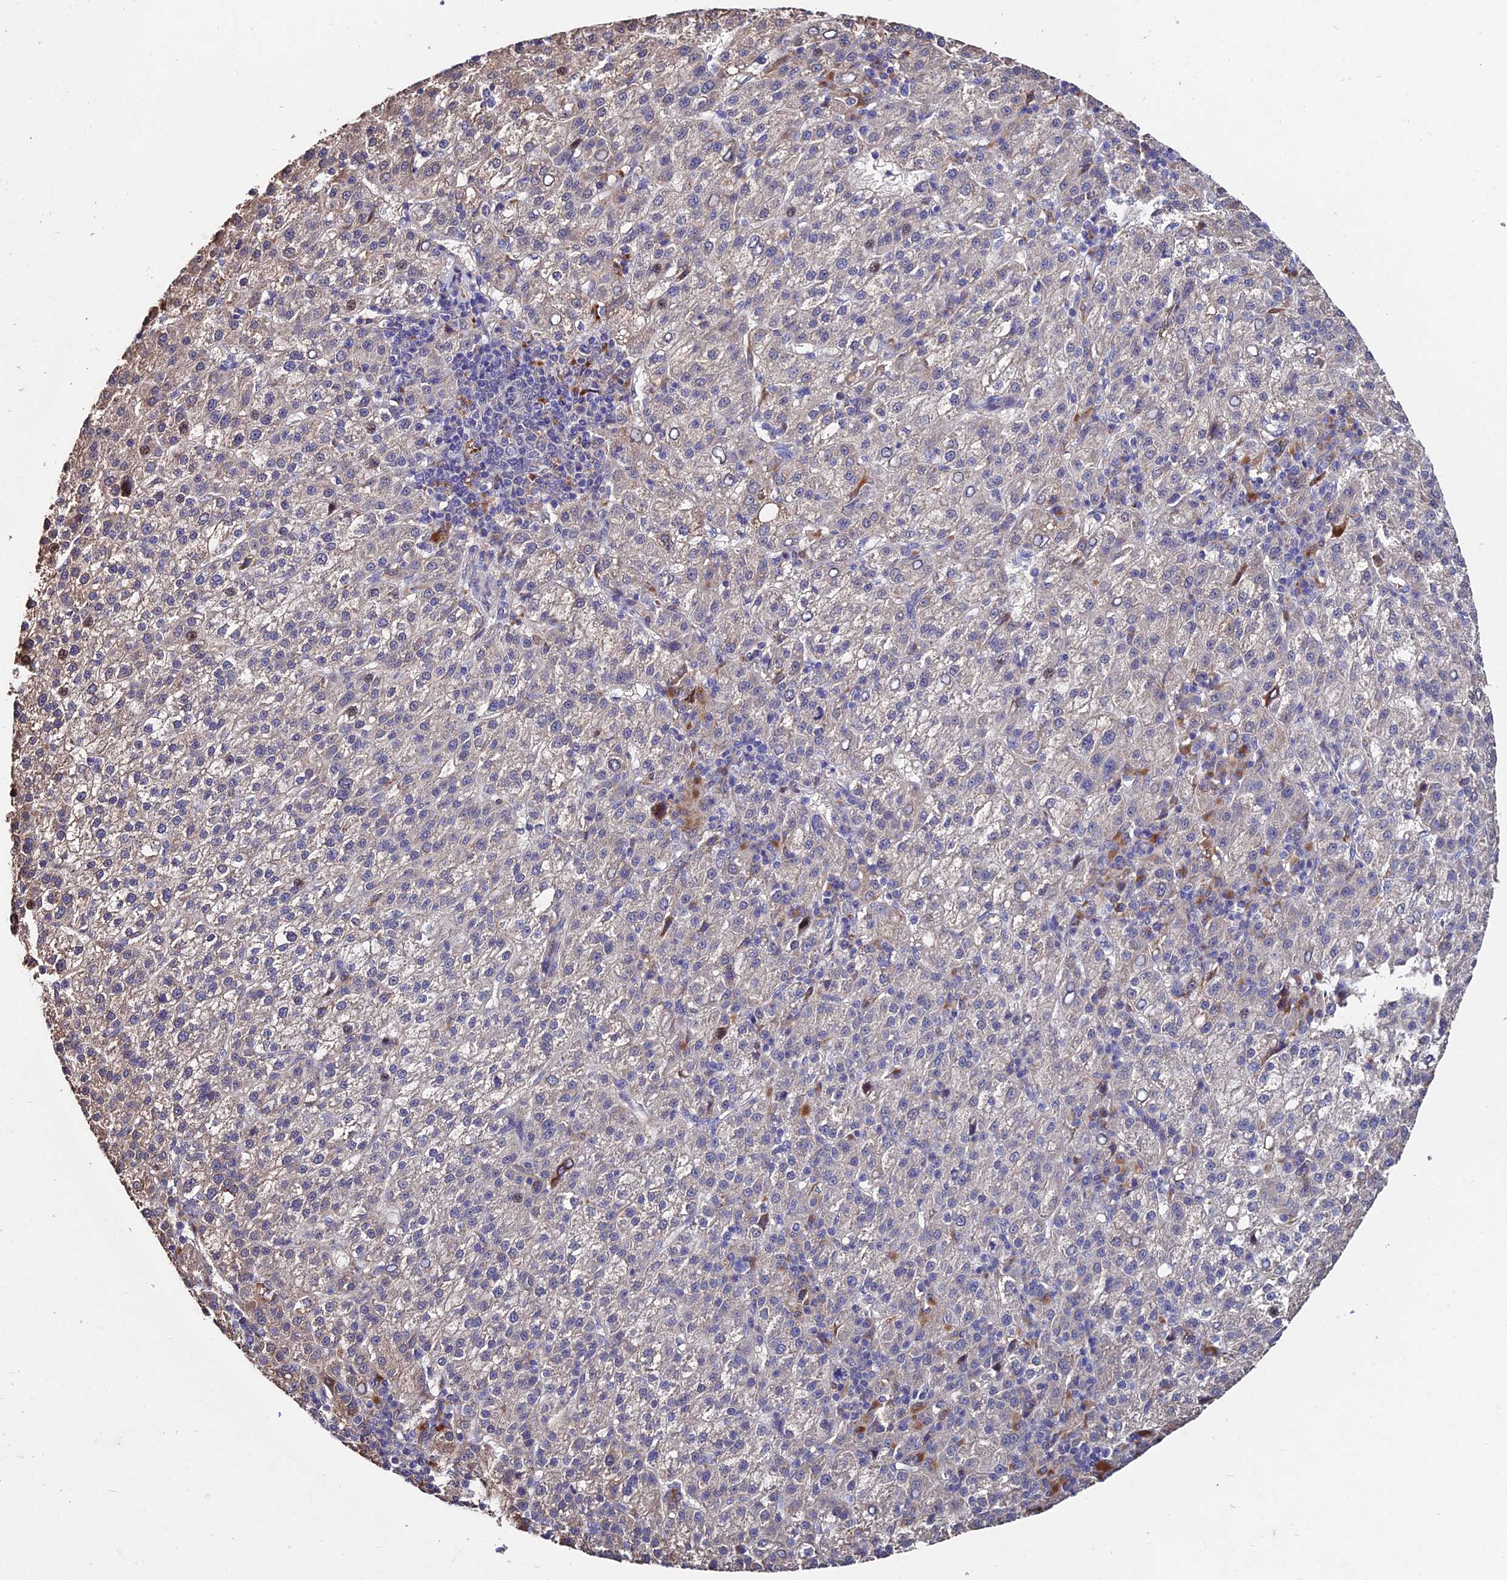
{"staining": {"intensity": "negative", "quantity": "none", "location": "none"}, "tissue": "liver cancer", "cell_type": "Tumor cells", "image_type": "cancer", "snomed": [{"axis": "morphology", "description": "Carcinoma, Hepatocellular, NOS"}, {"axis": "topography", "description": "Liver"}], "caption": "A micrograph of hepatocellular carcinoma (liver) stained for a protein shows no brown staining in tumor cells. (DAB (3,3'-diaminobenzidine) immunohistochemistry (IHC), high magnification).", "gene": "ACTR5", "patient": {"sex": "female", "age": 58}}